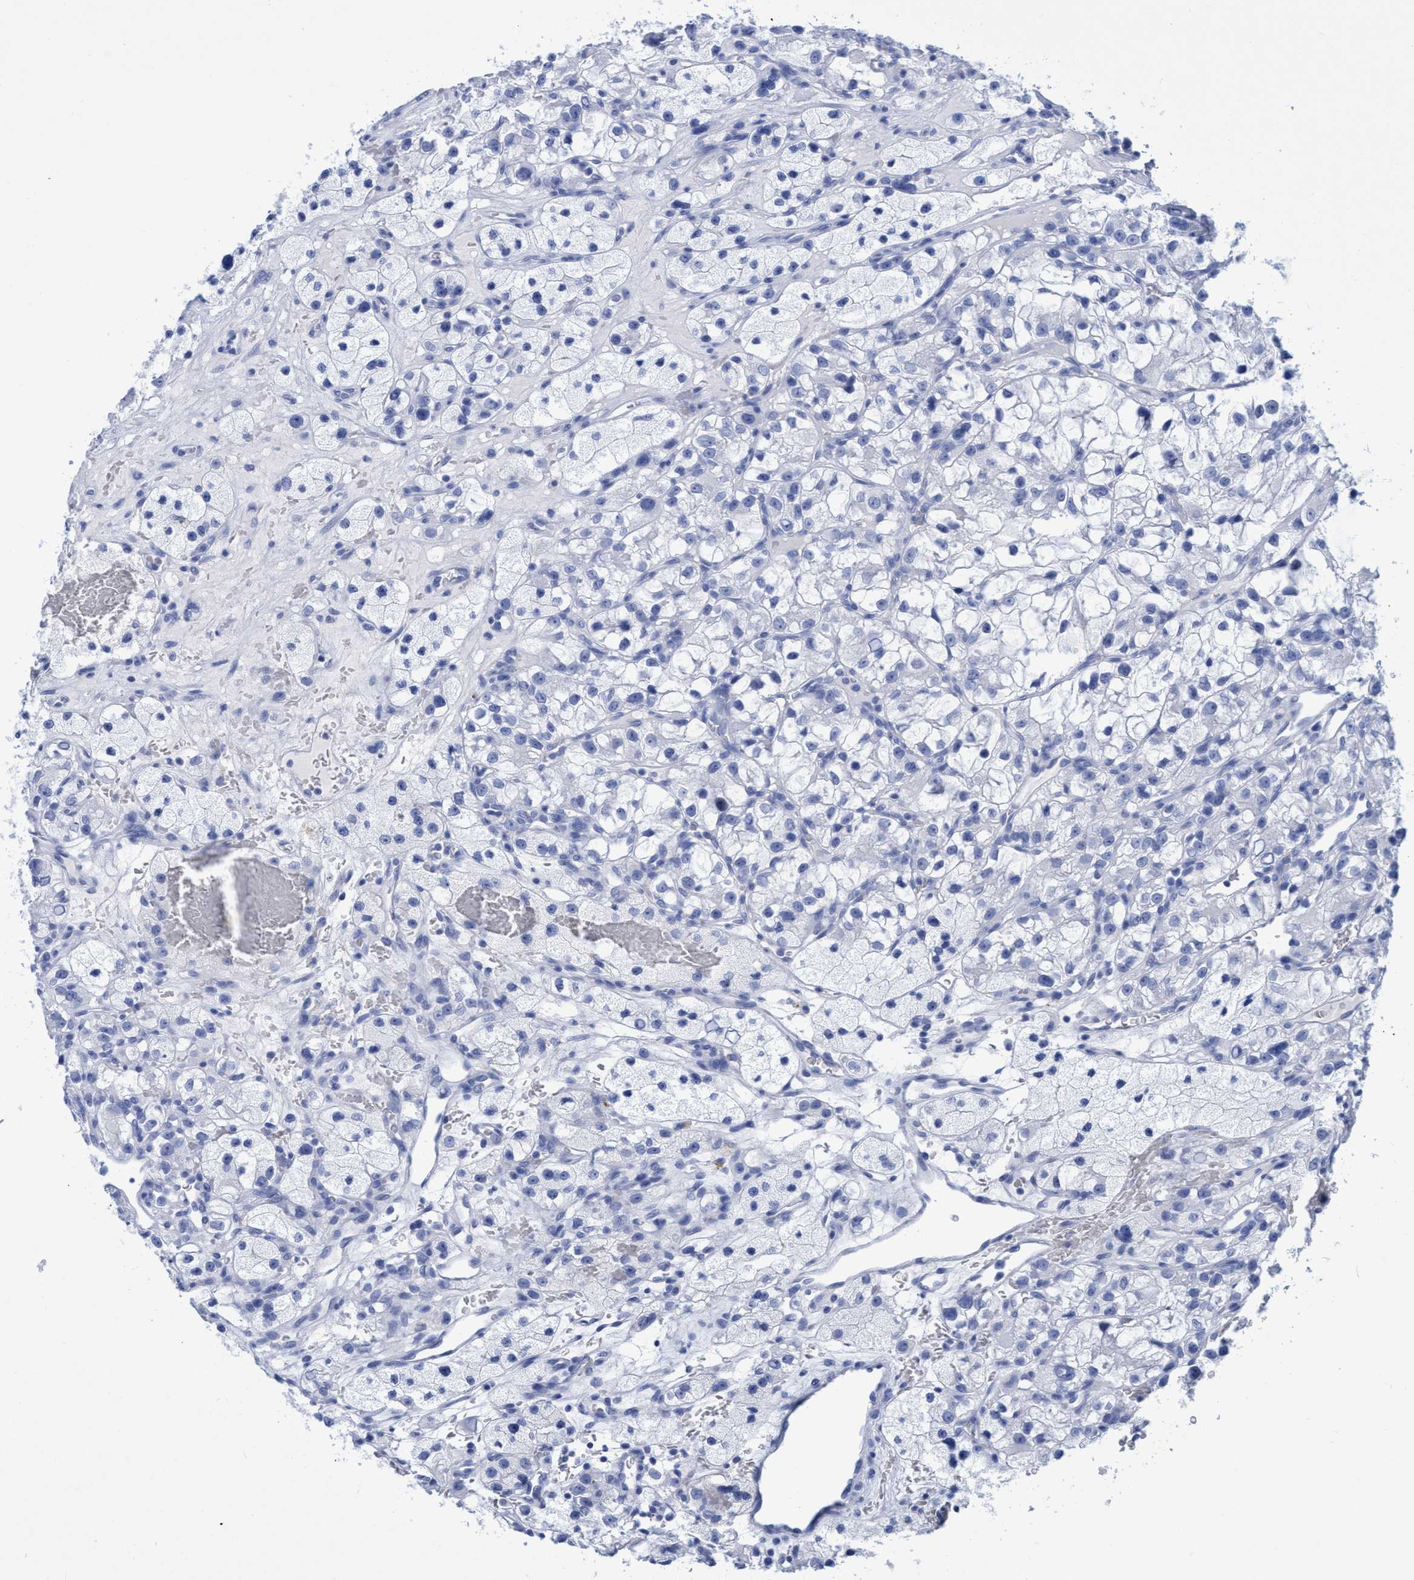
{"staining": {"intensity": "negative", "quantity": "none", "location": "none"}, "tissue": "renal cancer", "cell_type": "Tumor cells", "image_type": "cancer", "snomed": [{"axis": "morphology", "description": "Adenocarcinoma, NOS"}, {"axis": "topography", "description": "Kidney"}], "caption": "Immunohistochemical staining of human renal cancer exhibits no significant expression in tumor cells.", "gene": "INSL6", "patient": {"sex": "female", "age": 57}}